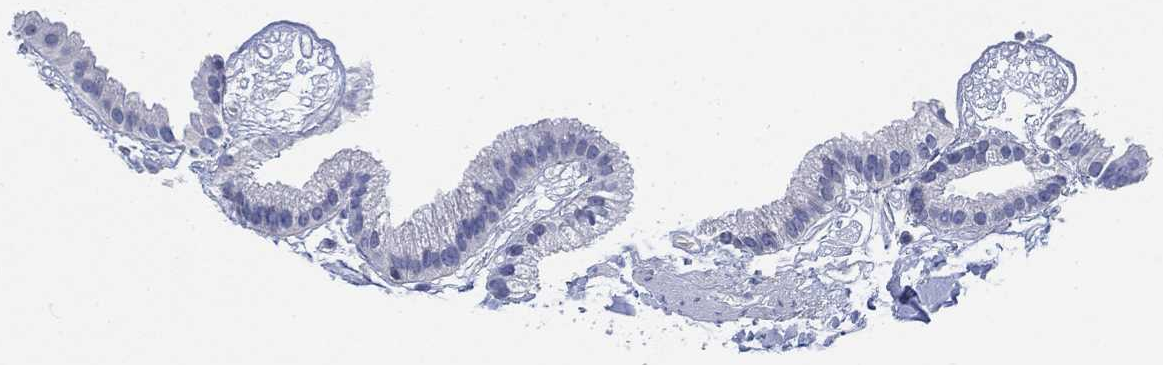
{"staining": {"intensity": "negative", "quantity": "none", "location": "none"}, "tissue": "gallbladder", "cell_type": "Glandular cells", "image_type": "normal", "snomed": [{"axis": "morphology", "description": "Normal tissue, NOS"}, {"axis": "topography", "description": "Gallbladder"}], "caption": "Glandular cells show no significant positivity in unremarkable gallbladder. (Immunohistochemistry (ihc), brightfield microscopy, high magnification).", "gene": "FYB1", "patient": {"sex": "female", "age": 45}}